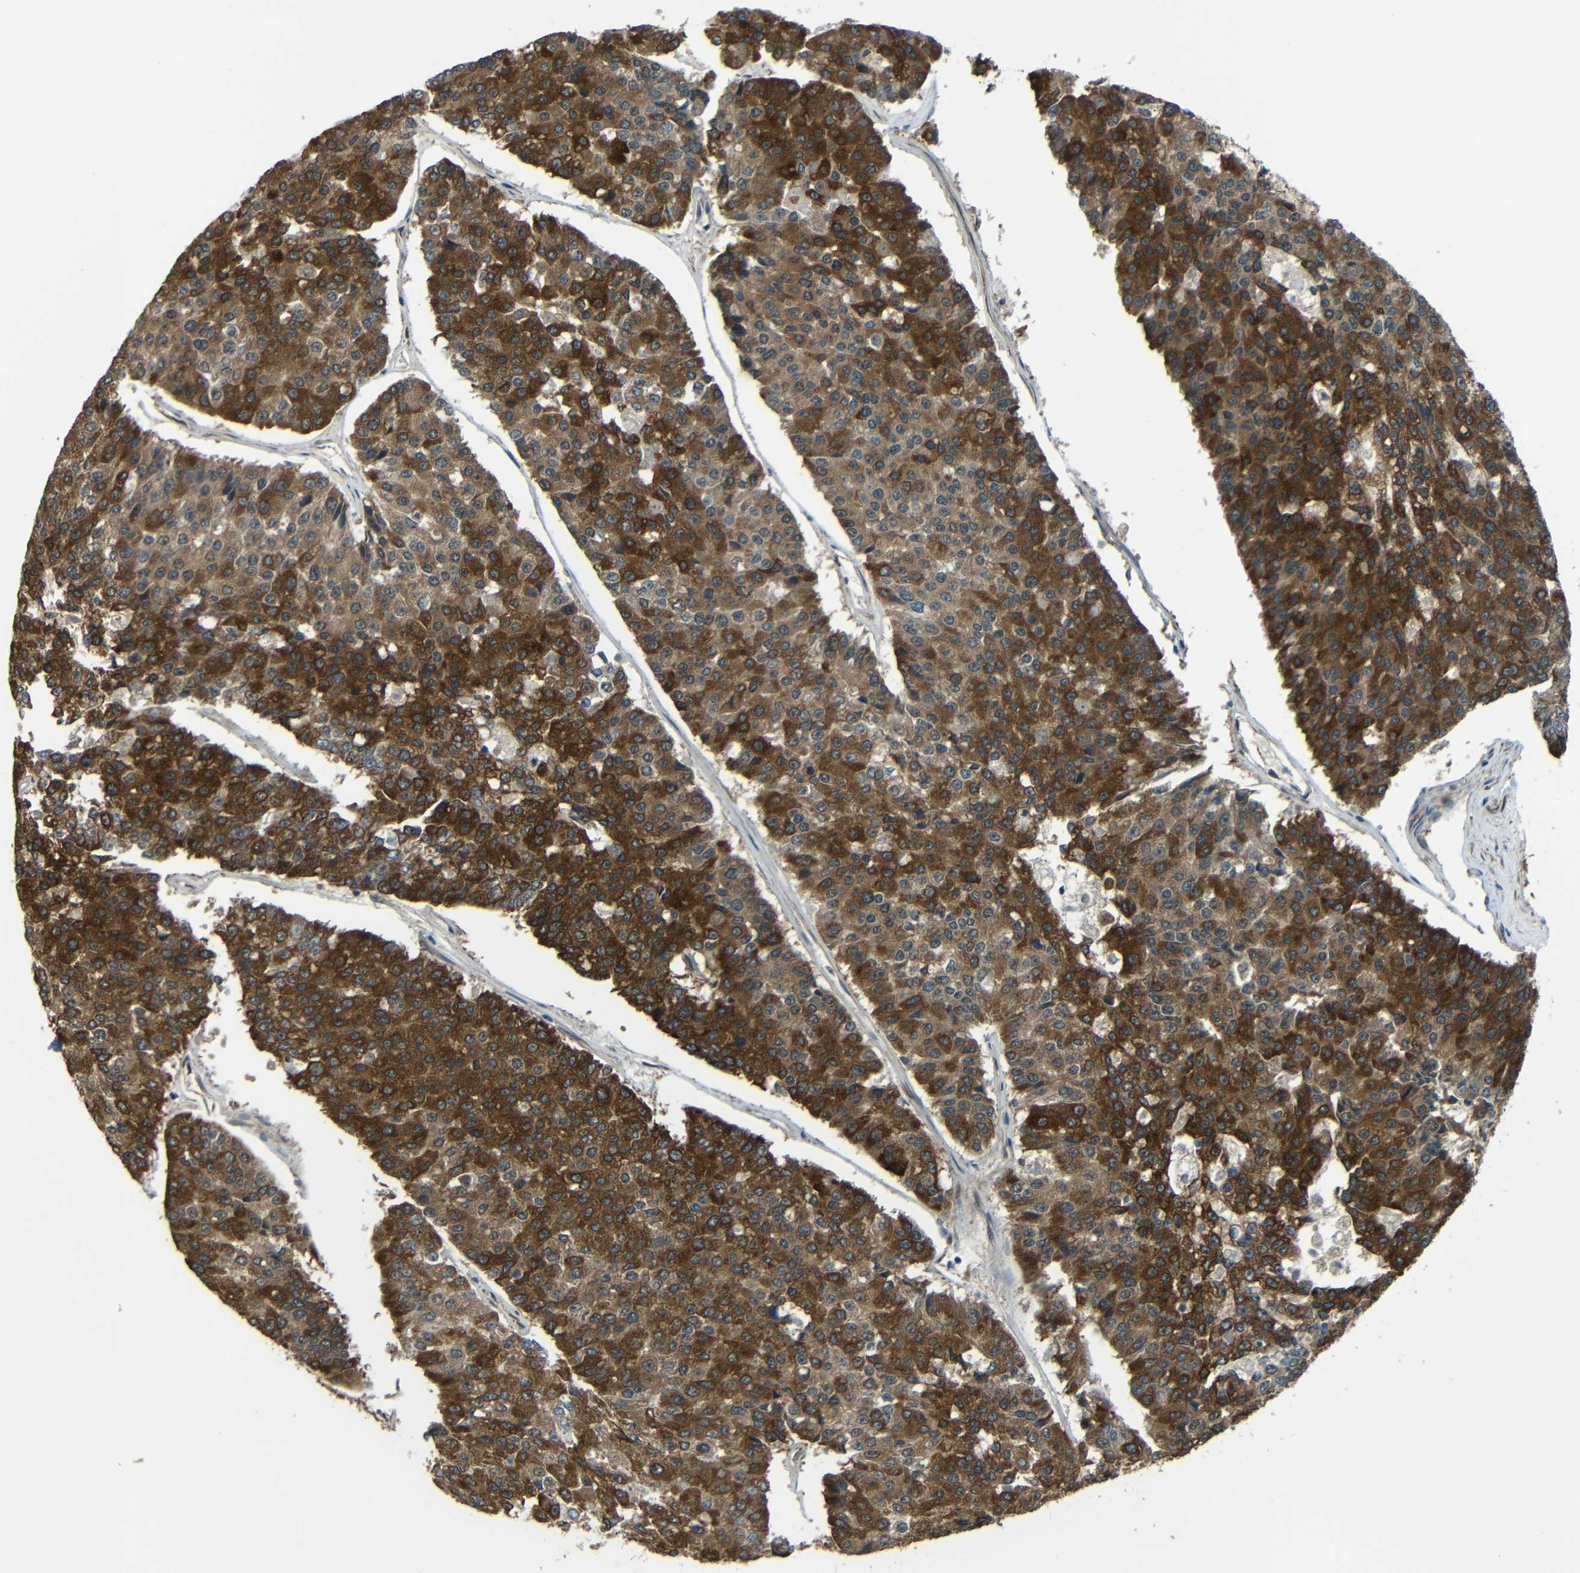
{"staining": {"intensity": "strong", "quantity": "25%-75%", "location": "cytoplasmic/membranous"}, "tissue": "pancreatic cancer", "cell_type": "Tumor cells", "image_type": "cancer", "snomed": [{"axis": "morphology", "description": "Adenocarcinoma, NOS"}, {"axis": "topography", "description": "Pancreas"}], "caption": "Strong cytoplasmic/membranous staining is present in about 25%-75% of tumor cells in pancreatic cancer.", "gene": "VAPB", "patient": {"sex": "male", "age": 50}}